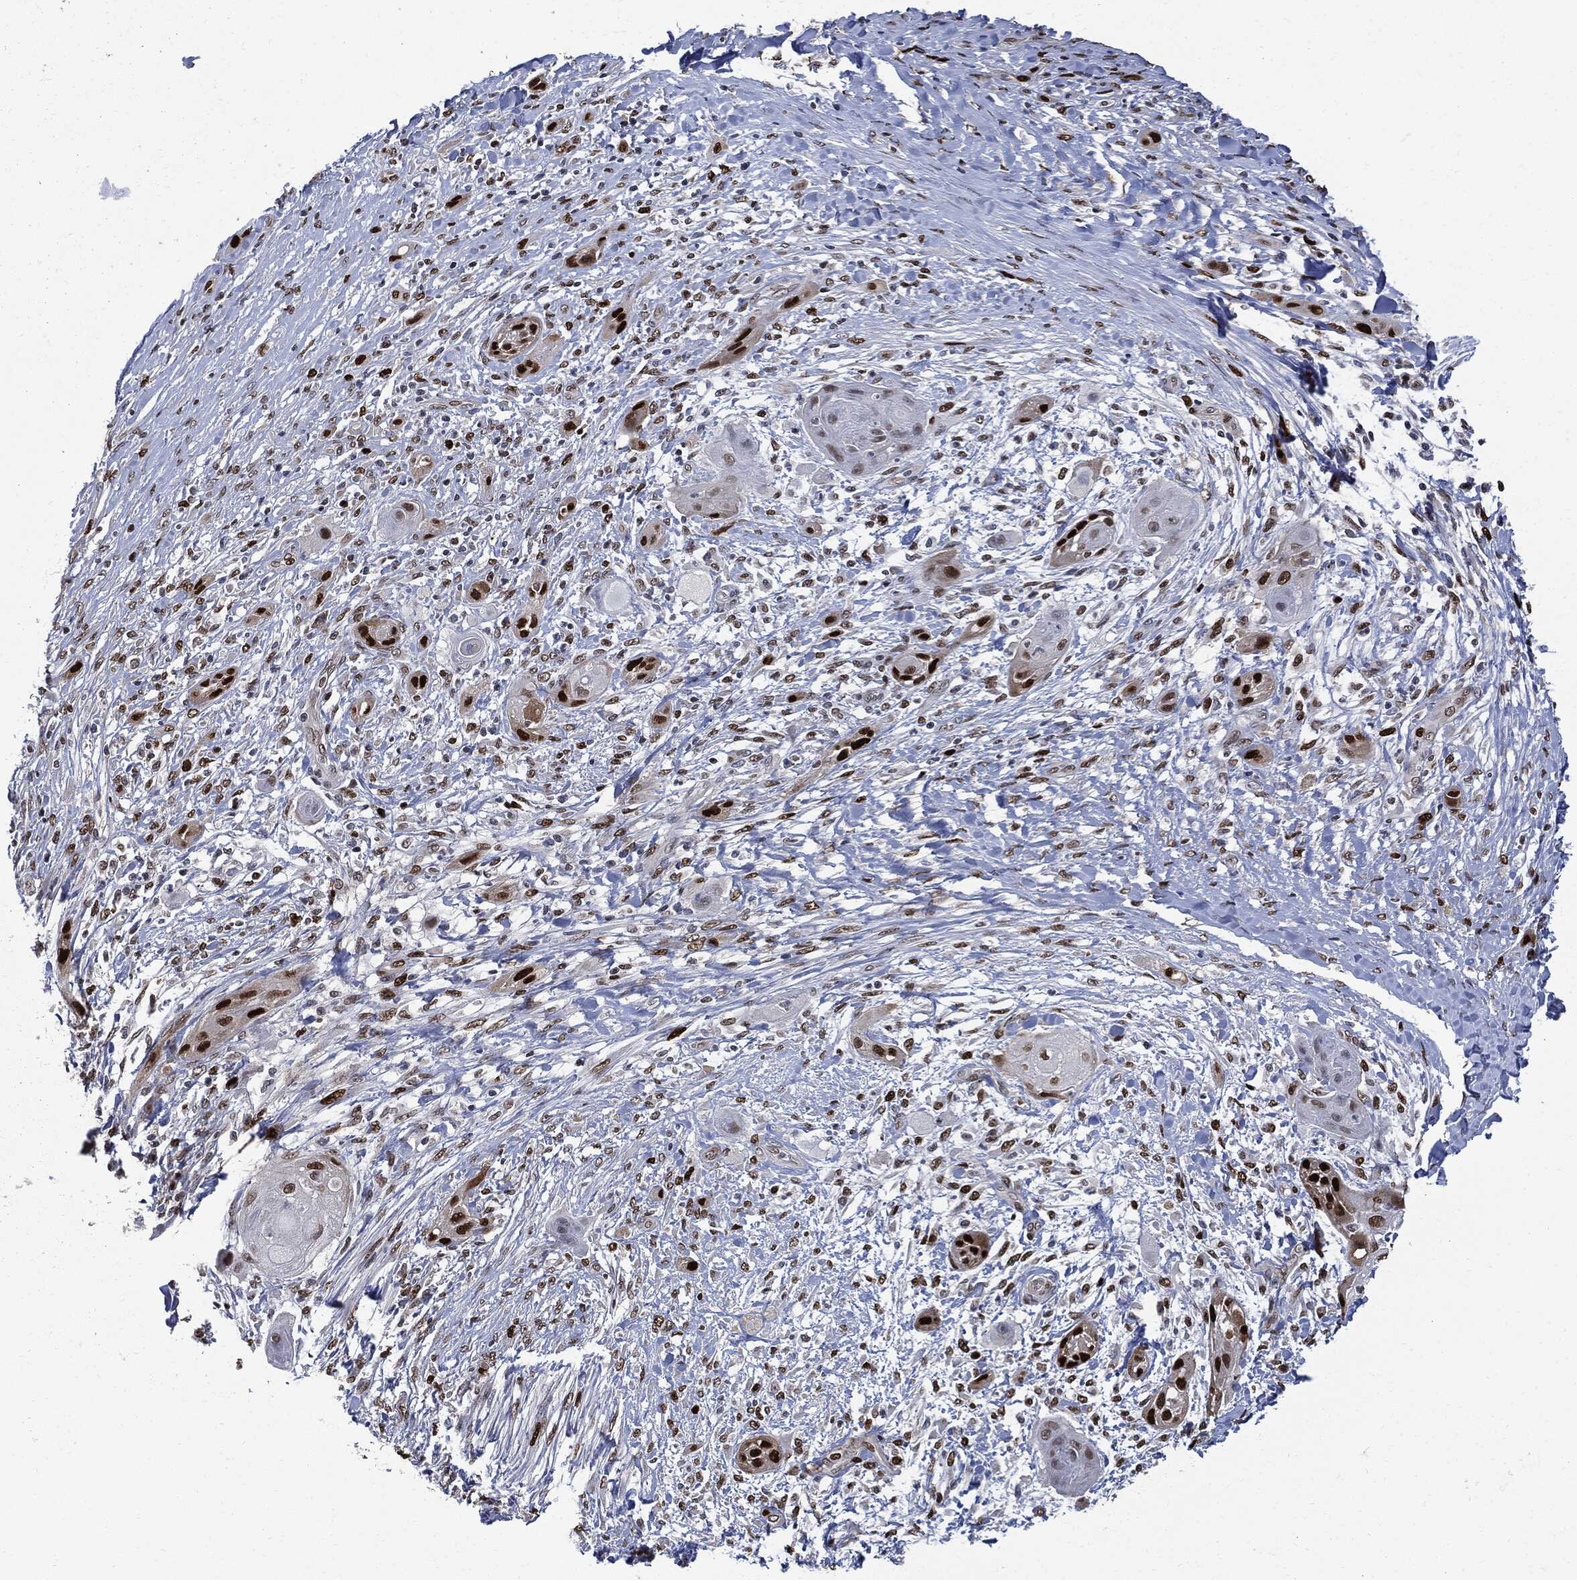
{"staining": {"intensity": "strong", "quantity": "<25%", "location": "nuclear"}, "tissue": "skin cancer", "cell_type": "Tumor cells", "image_type": "cancer", "snomed": [{"axis": "morphology", "description": "Squamous cell carcinoma, NOS"}, {"axis": "topography", "description": "Skin"}], "caption": "Protein expression analysis of human skin cancer (squamous cell carcinoma) reveals strong nuclear expression in about <25% of tumor cells. Nuclei are stained in blue.", "gene": "PCNA", "patient": {"sex": "male", "age": 62}}